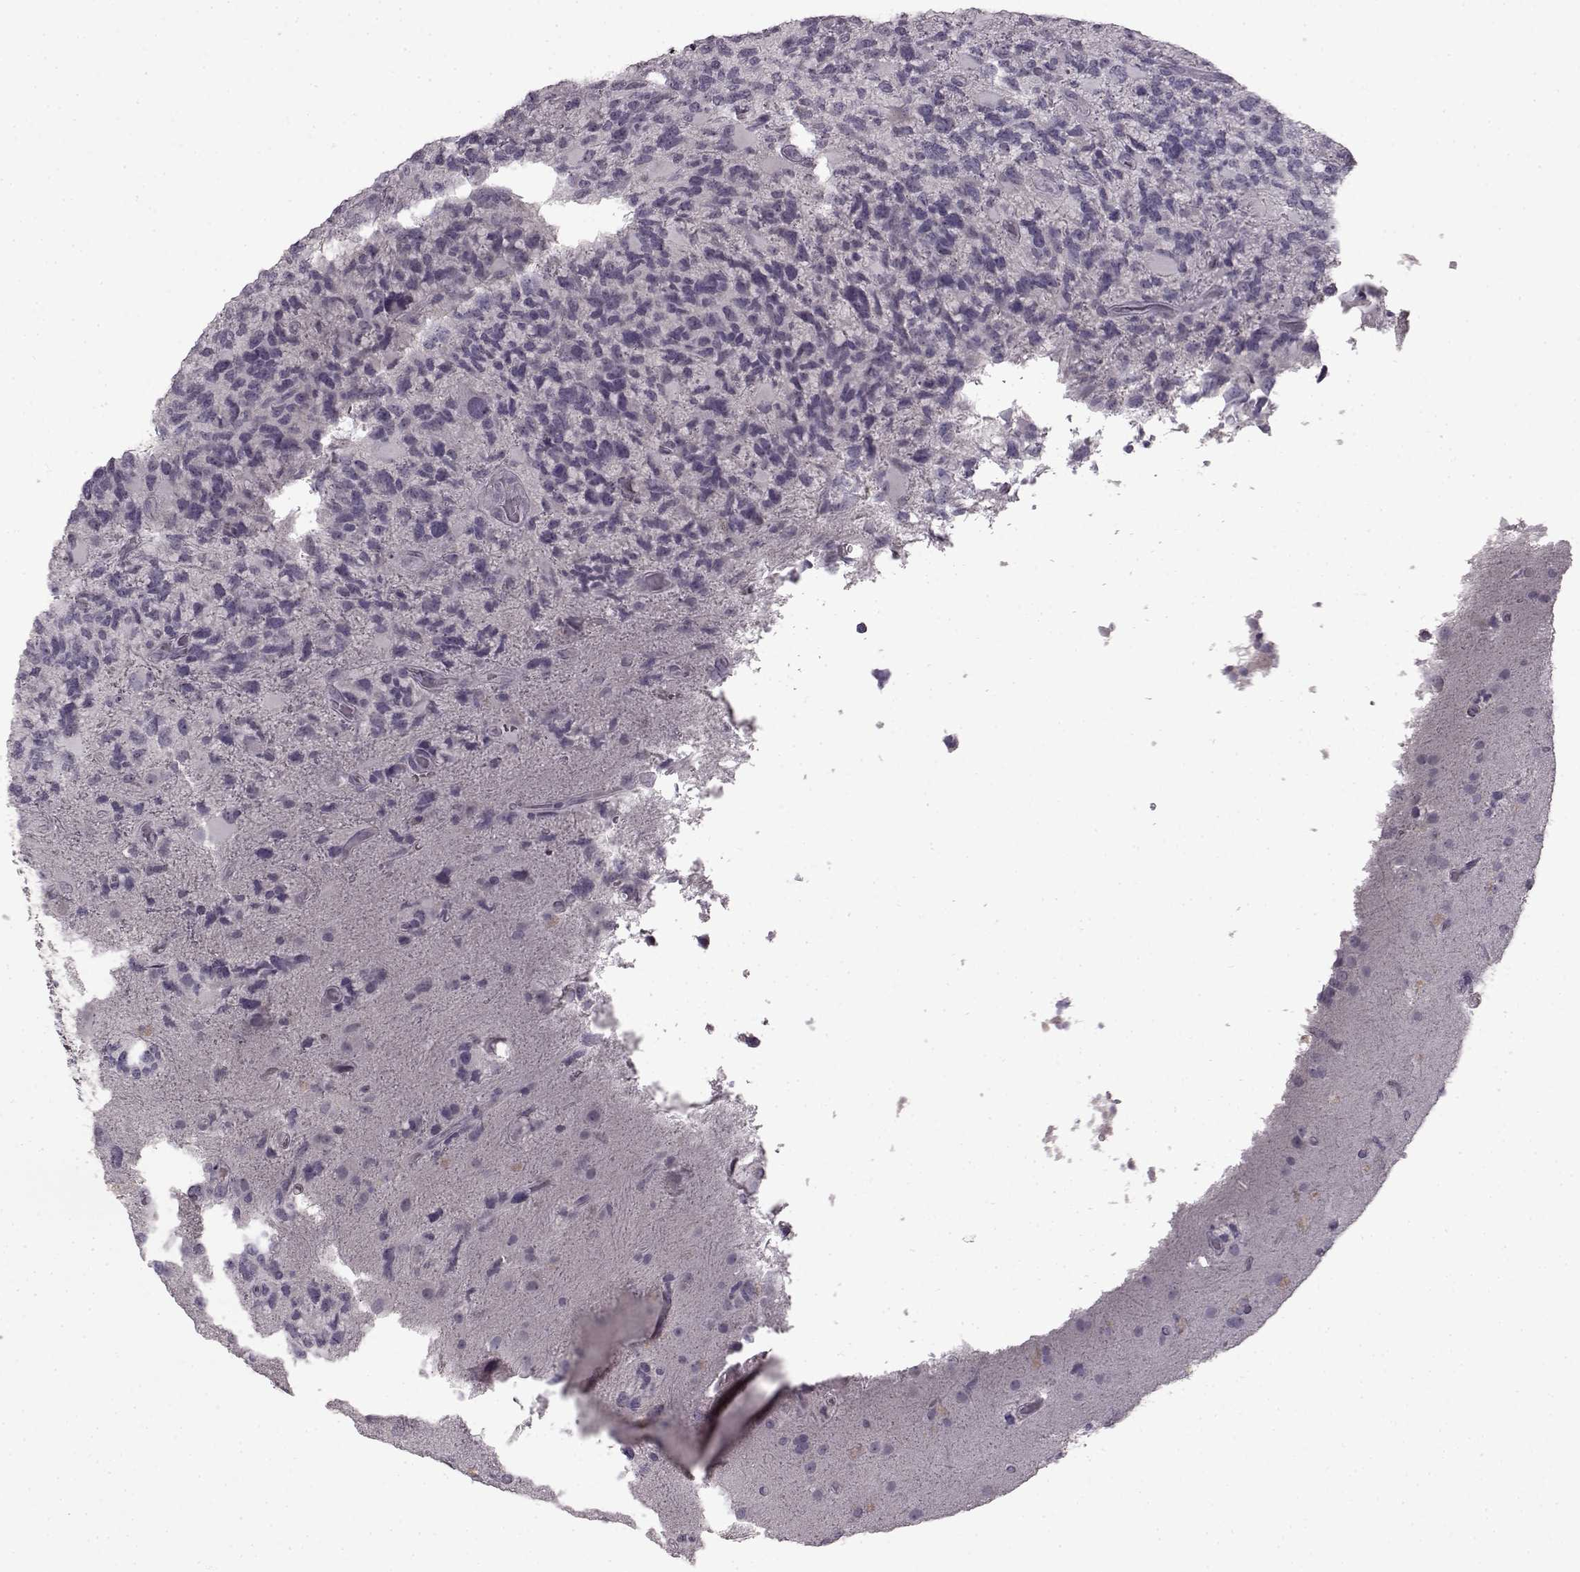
{"staining": {"intensity": "negative", "quantity": "none", "location": "none"}, "tissue": "glioma", "cell_type": "Tumor cells", "image_type": "cancer", "snomed": [{"axis": "morphology", "description": "Glioma, malignant, High grade"}, {"axis": "topography", "description": "Brain"}], "caption": "This image is of glioma stained with immunohistochemistry to label a protein in brown with the nuclei are counter-stained blue. There is no expression in tumor cells.", "gene": "LHB", "patient": {"sex": "female", "age": 71}}